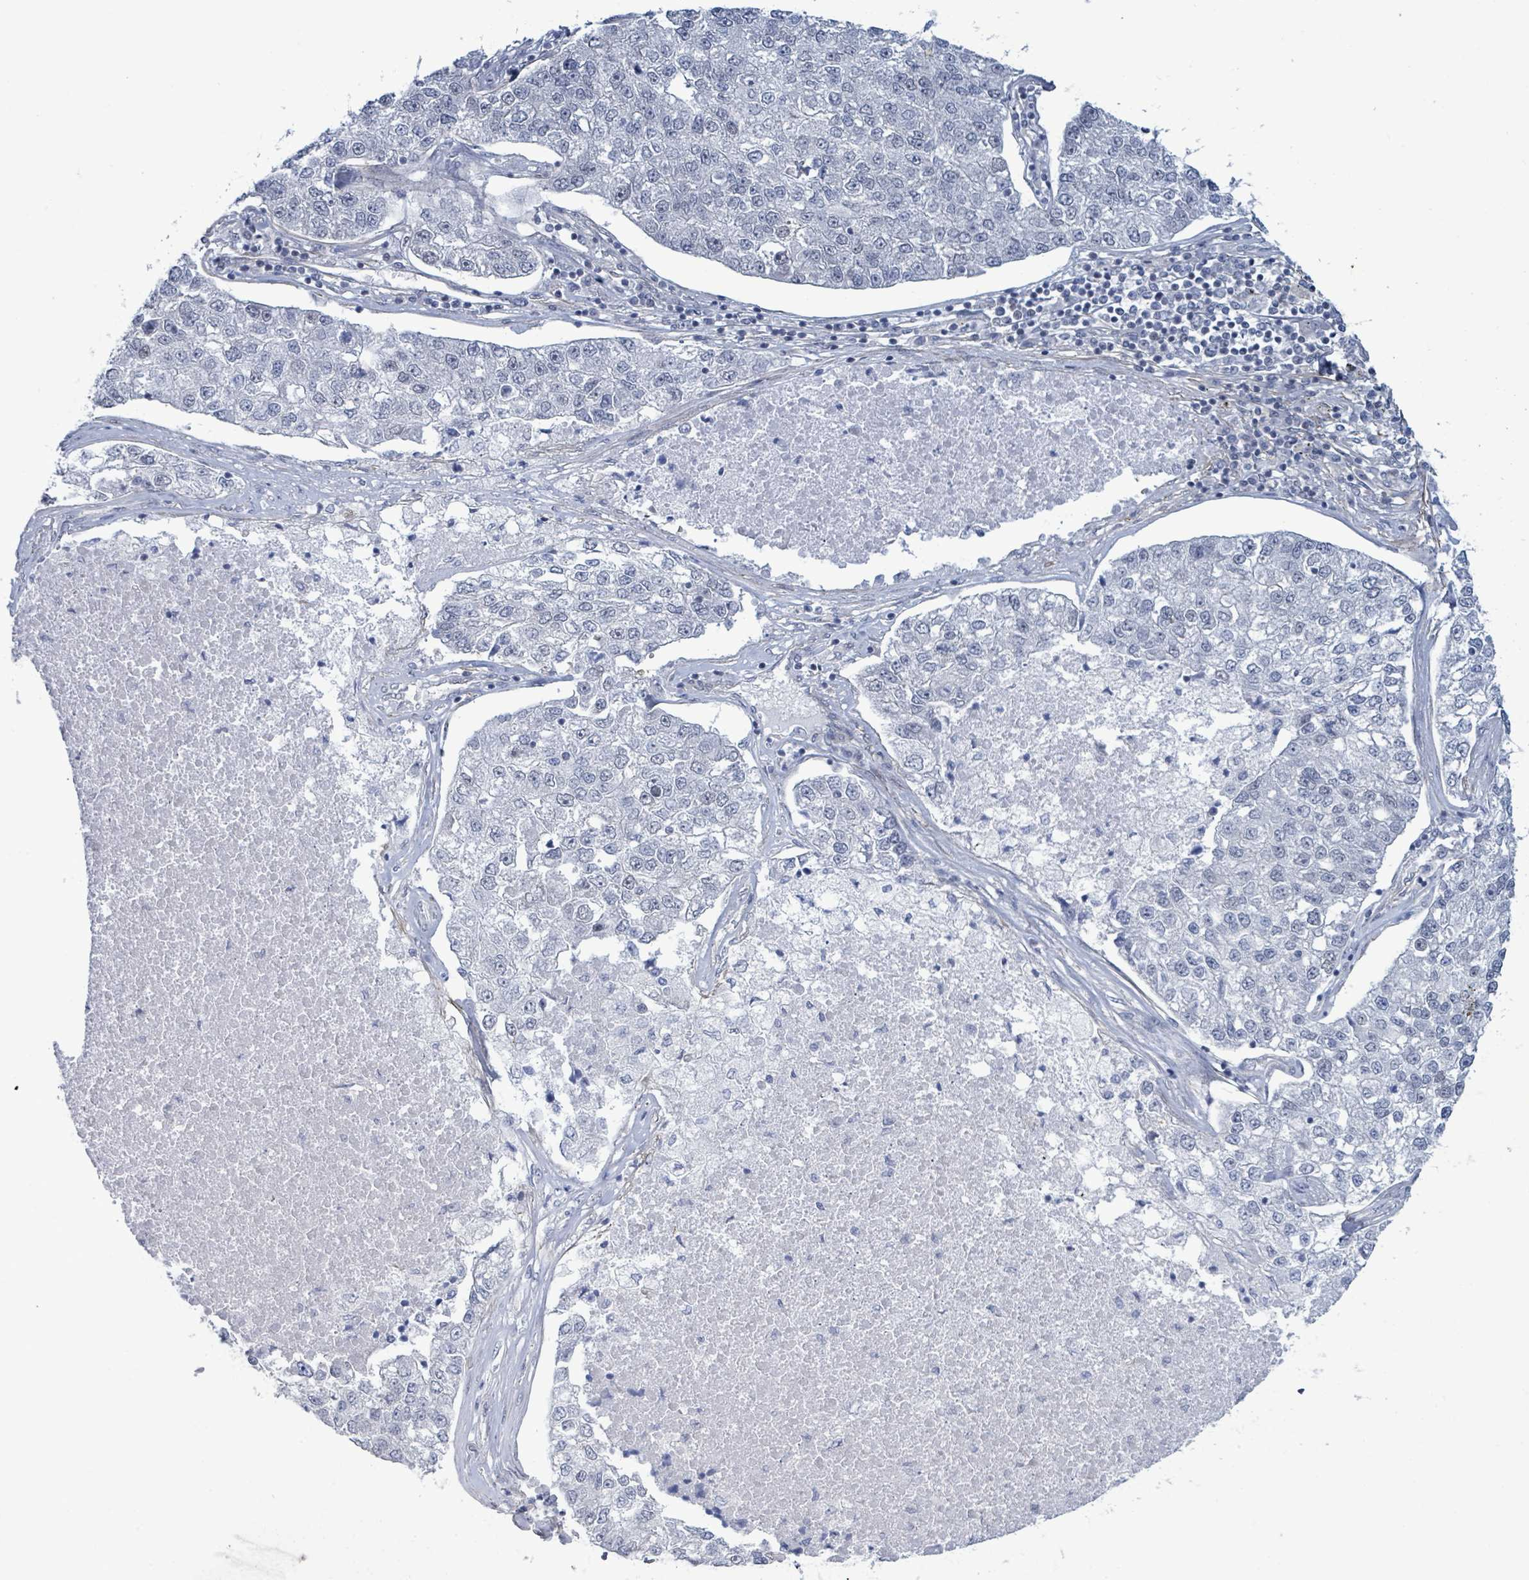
{"staining": {"intensity": "negative", "quantity": "none", "location": "none"}, "tissue": "lung cancer", "cell_type": "Tumor cells", "image_type": "cancer", "snomed": [{"axis": "morphology", "description": "Adenocarcinoma, NOS"}, {"axis": "topography", "description": "Lung"}], "caption": "Lung adenocarcinoma was stained to show a protein in brown. There is no significant expression in tumor cells.", "gene": "DMRTC1B", "patient": {"sex": "male", "age": 49}}